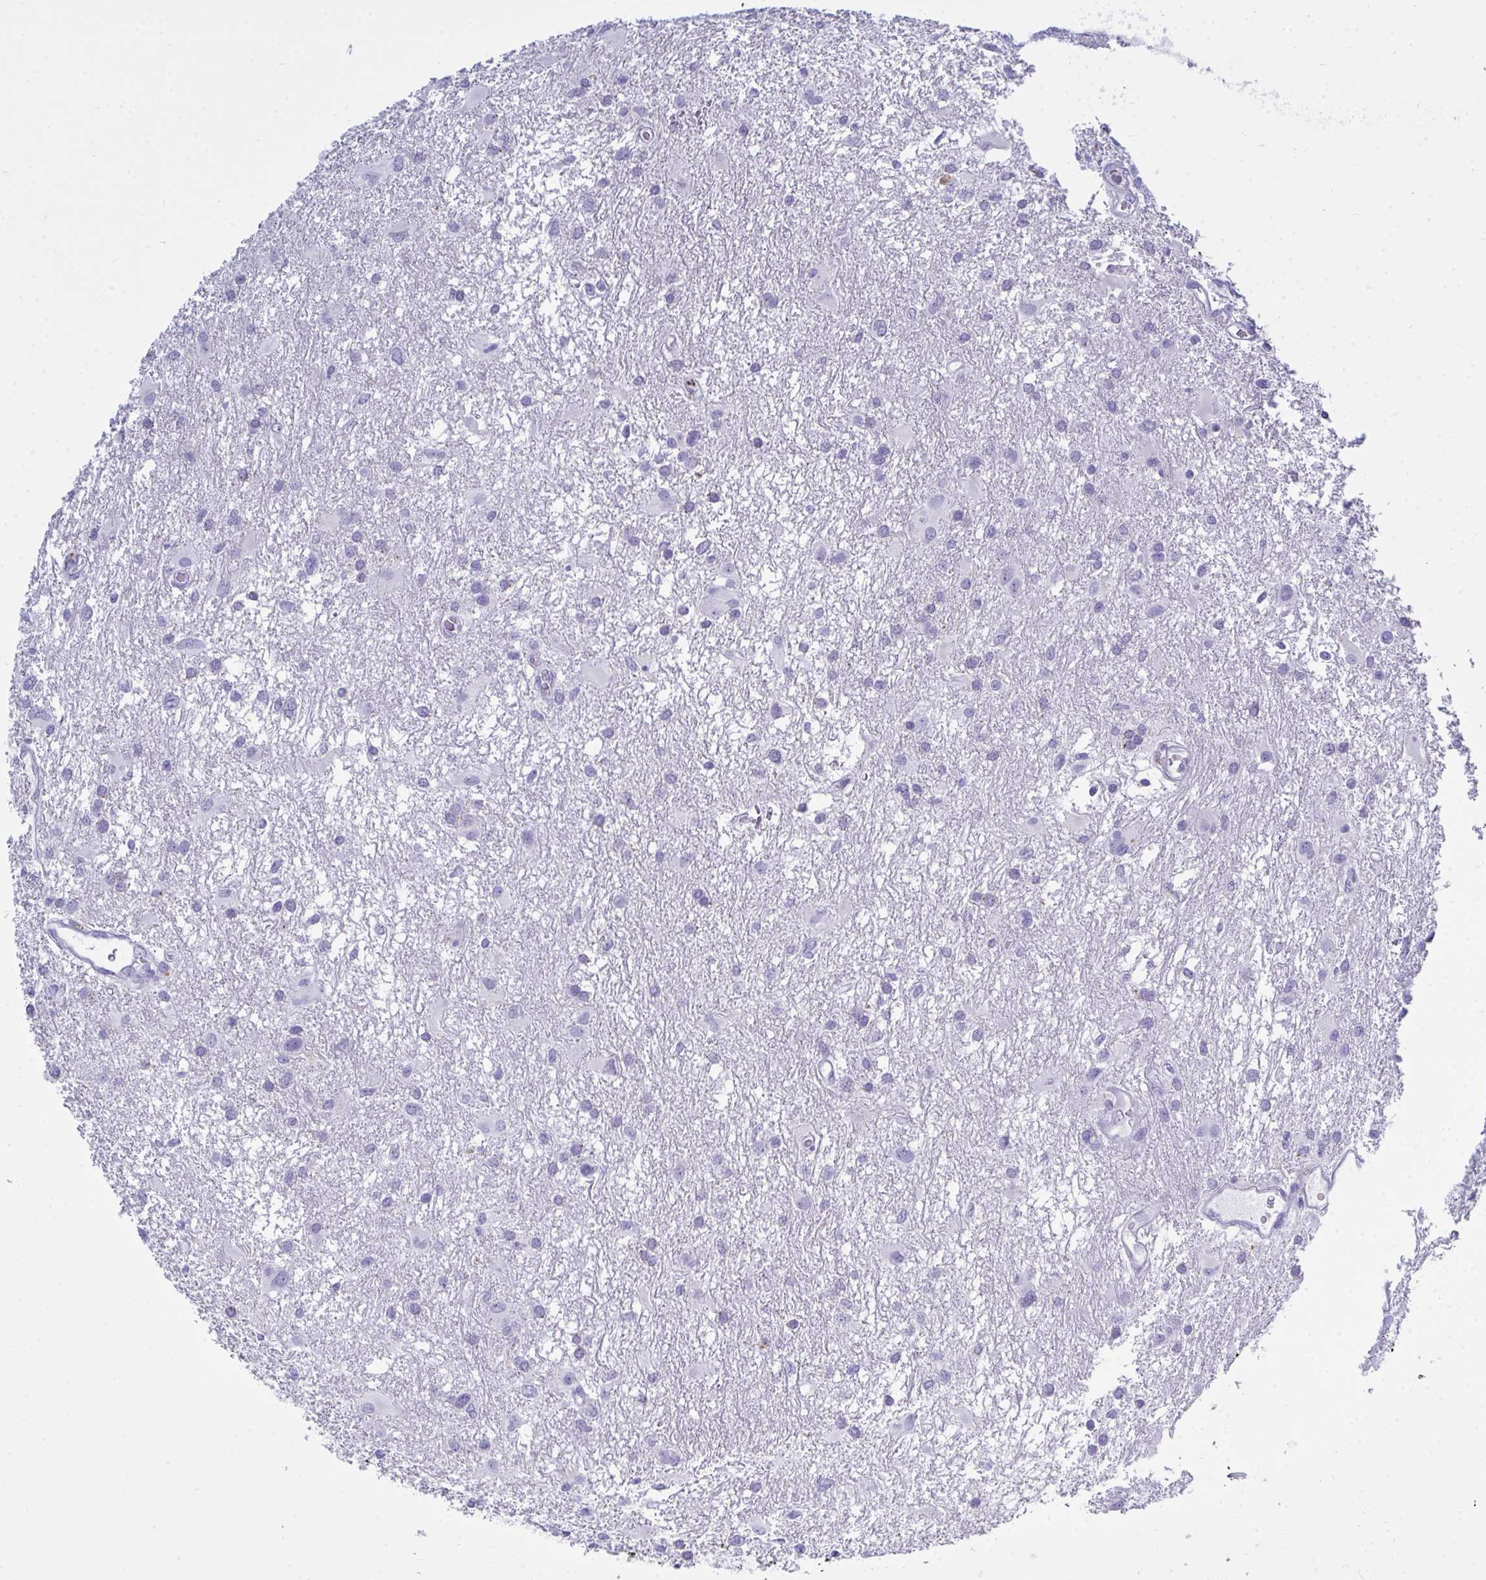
{"staining": {"intensity": "negative", "quantity": "none", "location": "none"}, "tissue": "glioma", "cell_type": "Tumor cells", "image_type": "cancer", "snomed": [{"axis": "morphology", "description": "Glioma, malignant, High grade"}, {"axis": "topography", "description": "Brain"}], "caption": "Malignant high-grade glioma stained for a protein using IHC displays no expression tumor cells.", "gene": "SERPINB10", "patient": {"sex": "male", "age": 53}}